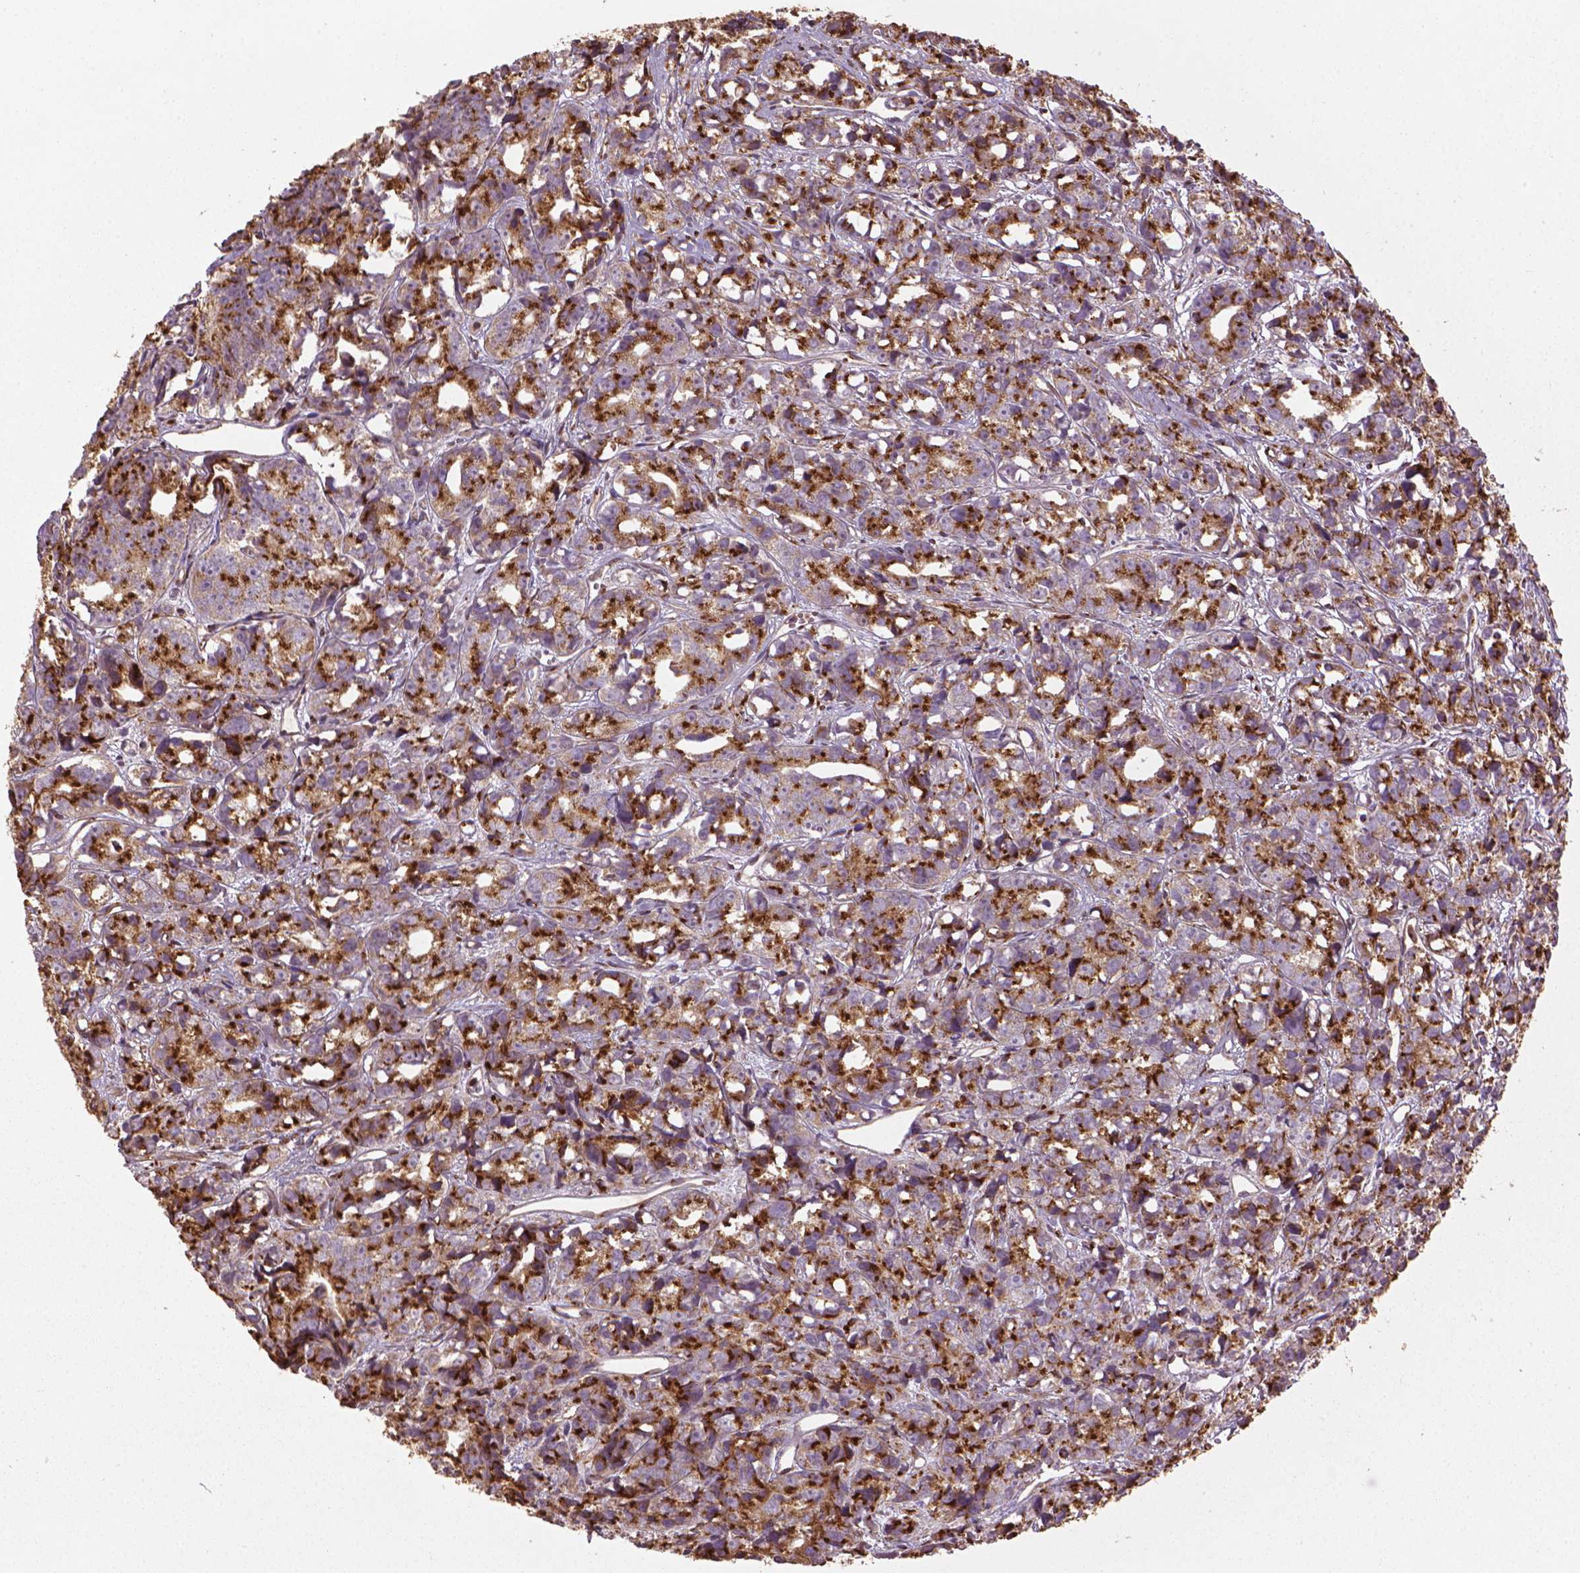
{"staining": {"intensity": "strong", "quantity": ">75%", "location": "cytoplasmic/membranous"}, "tissue": "prostate cancer", "cell_type": "Tumor cells", "image_type": "cancer", "snomed": [{"axis": "morphology", "description": "Adenocarcinoma, High grade"}, {"axis": "topography", "description": "Prostate"}], "caption": "IHC photomicrograph of neoplastic tissue: human prostate cancer (high-grade adenocarcinoma) stained using immunohistochemistry (IHC) displays high levels of strong protein expression localized specifically in the cytoplasmic/membranous of tumor cells, appearing as a cytoplasmic/membranous brown color.", "gene": "GAS1", "patient": {"sex": "male", "age": 77}}